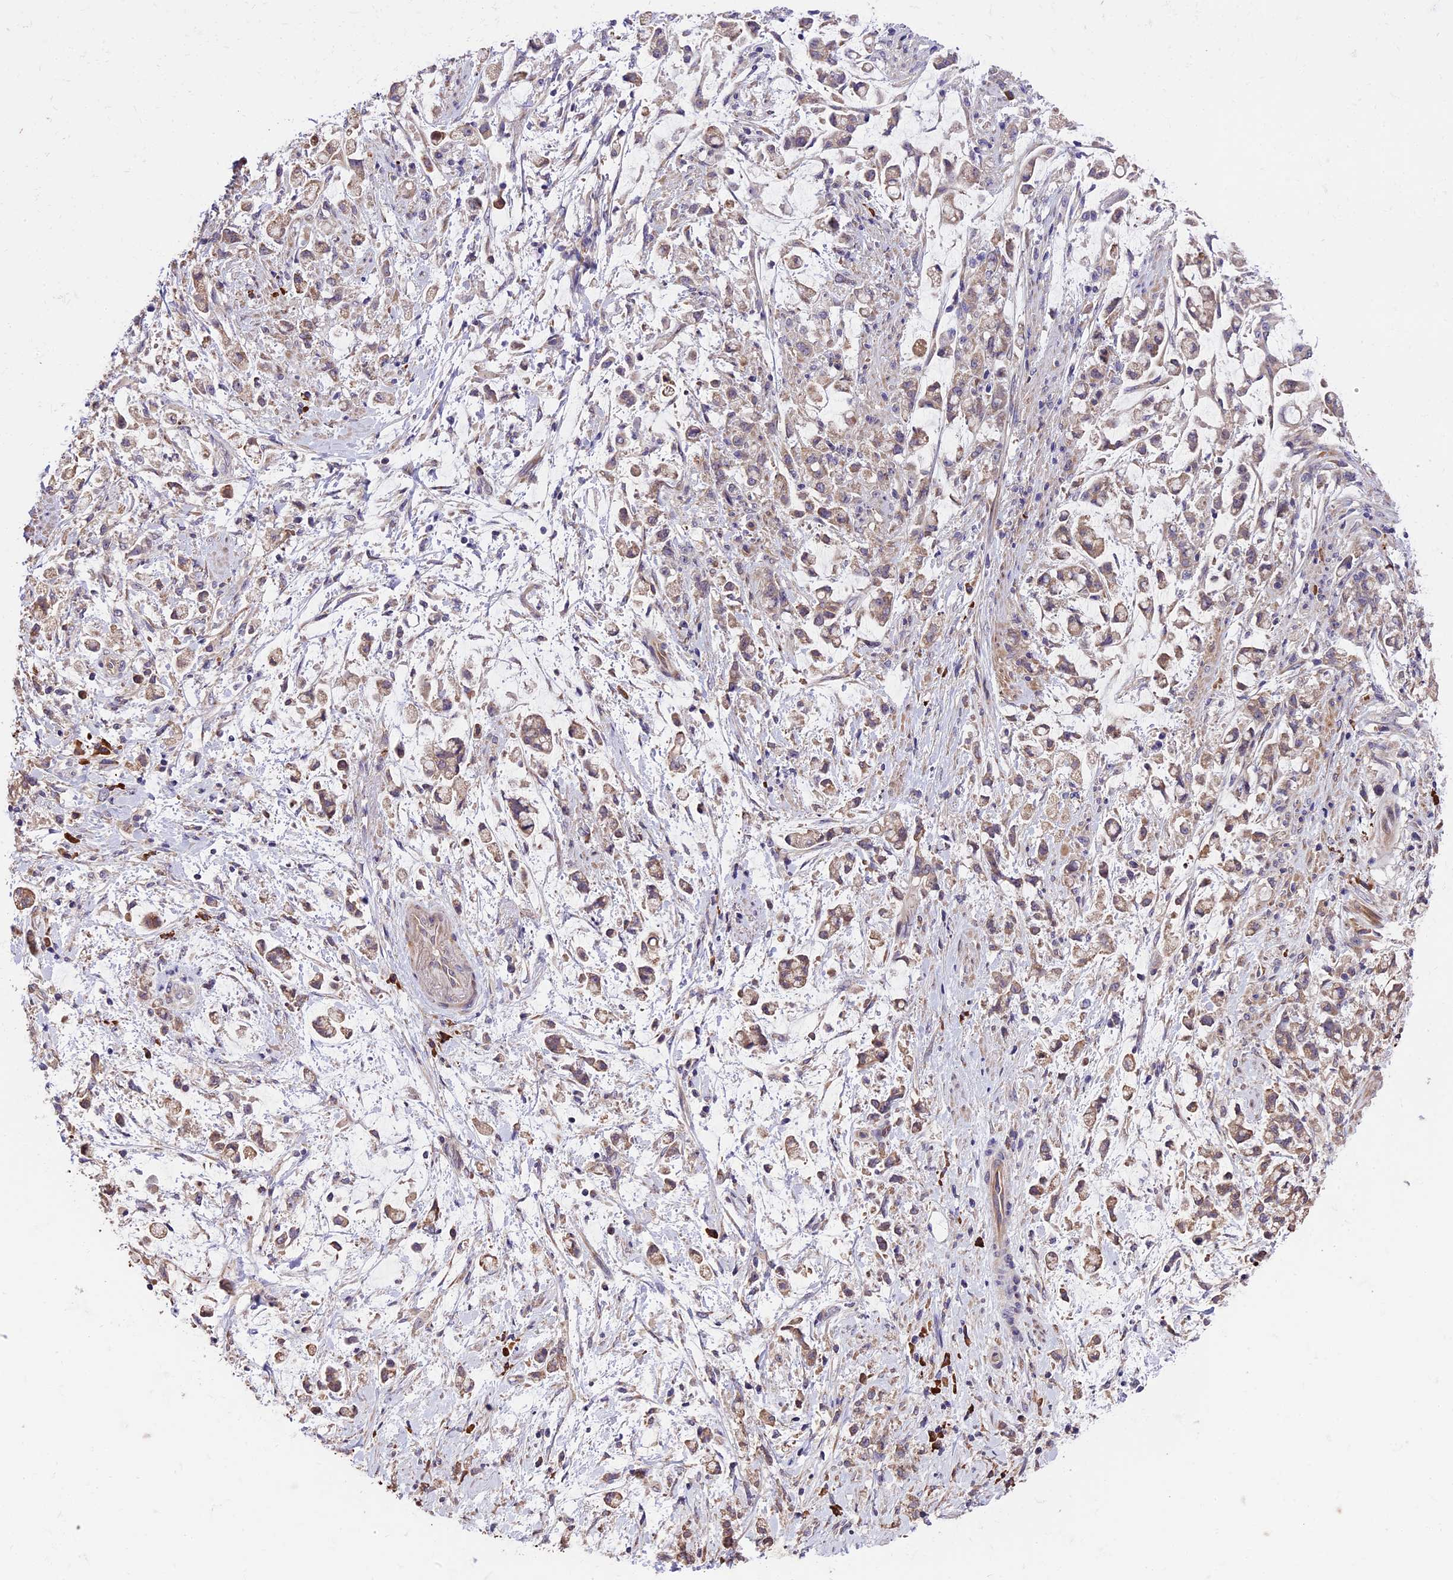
{"staining": {"intensity": "weak", "quantity": "25%-75%", "location": "cytoplasmic/membranous"}, "tissue": "stomach cancer", "cell_type": "Tumor cells", "image_type": "cancer", "snomed": [{"axis": "morphology", "description": "Adenocarcinoma, NOS"}, {"axis": "topography", "description": "Stomach"}], "caption": "A high-resolution photomicrograph shows immunohistochemistry staining of stomach adenocarcinoma, which displays weak cytoplasmic/membranous staining in approximately 25%-75% of tumor cells.", "gene": "ABCC10", "patient": {"sex": "female", "age": 60}}